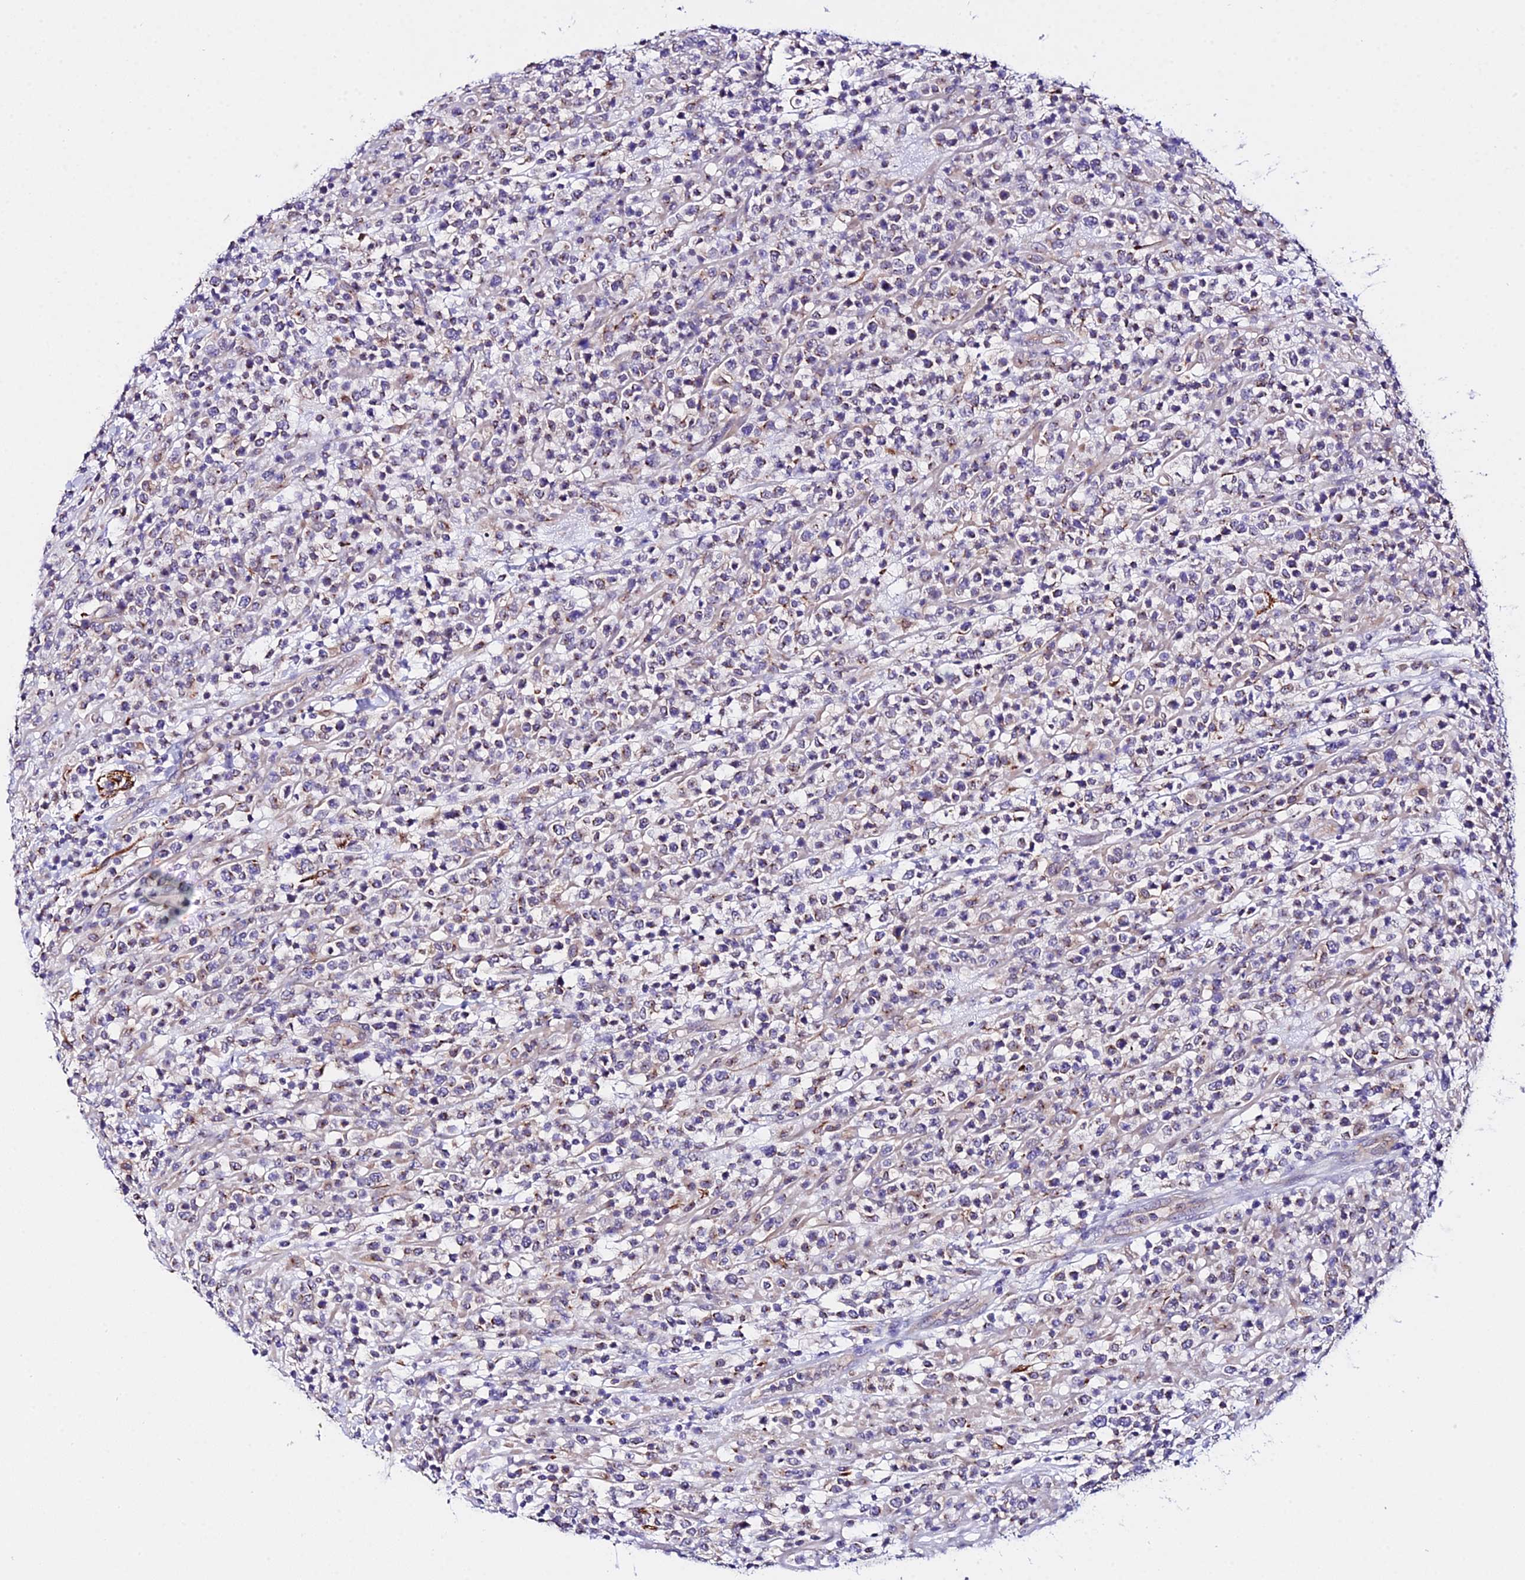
{"staining": {"intensity": "negative", "quantity": "none", "location": "none"}, "tissue": "lymphoma", "cell_type": "Tumor cells", "image_type": "cancer", "snomed": [{"axis": "morphology", "description": "Malignant lymphoma, non-Hodgkin's type, High grade"}, {"axis": "topography", "description": "Colon"}], "caption": "Immunohistochemistry photomicrograph of neoplastic tissue: human high-grade malignant lymphoma, non-Hodgkin's type stained with DAB (3,3'-diaminobenzidine) reveals no significant protein positivity in tumor cells.", "gene": "ATG16L2", "patient": {"sex": "female", "age": 53}}